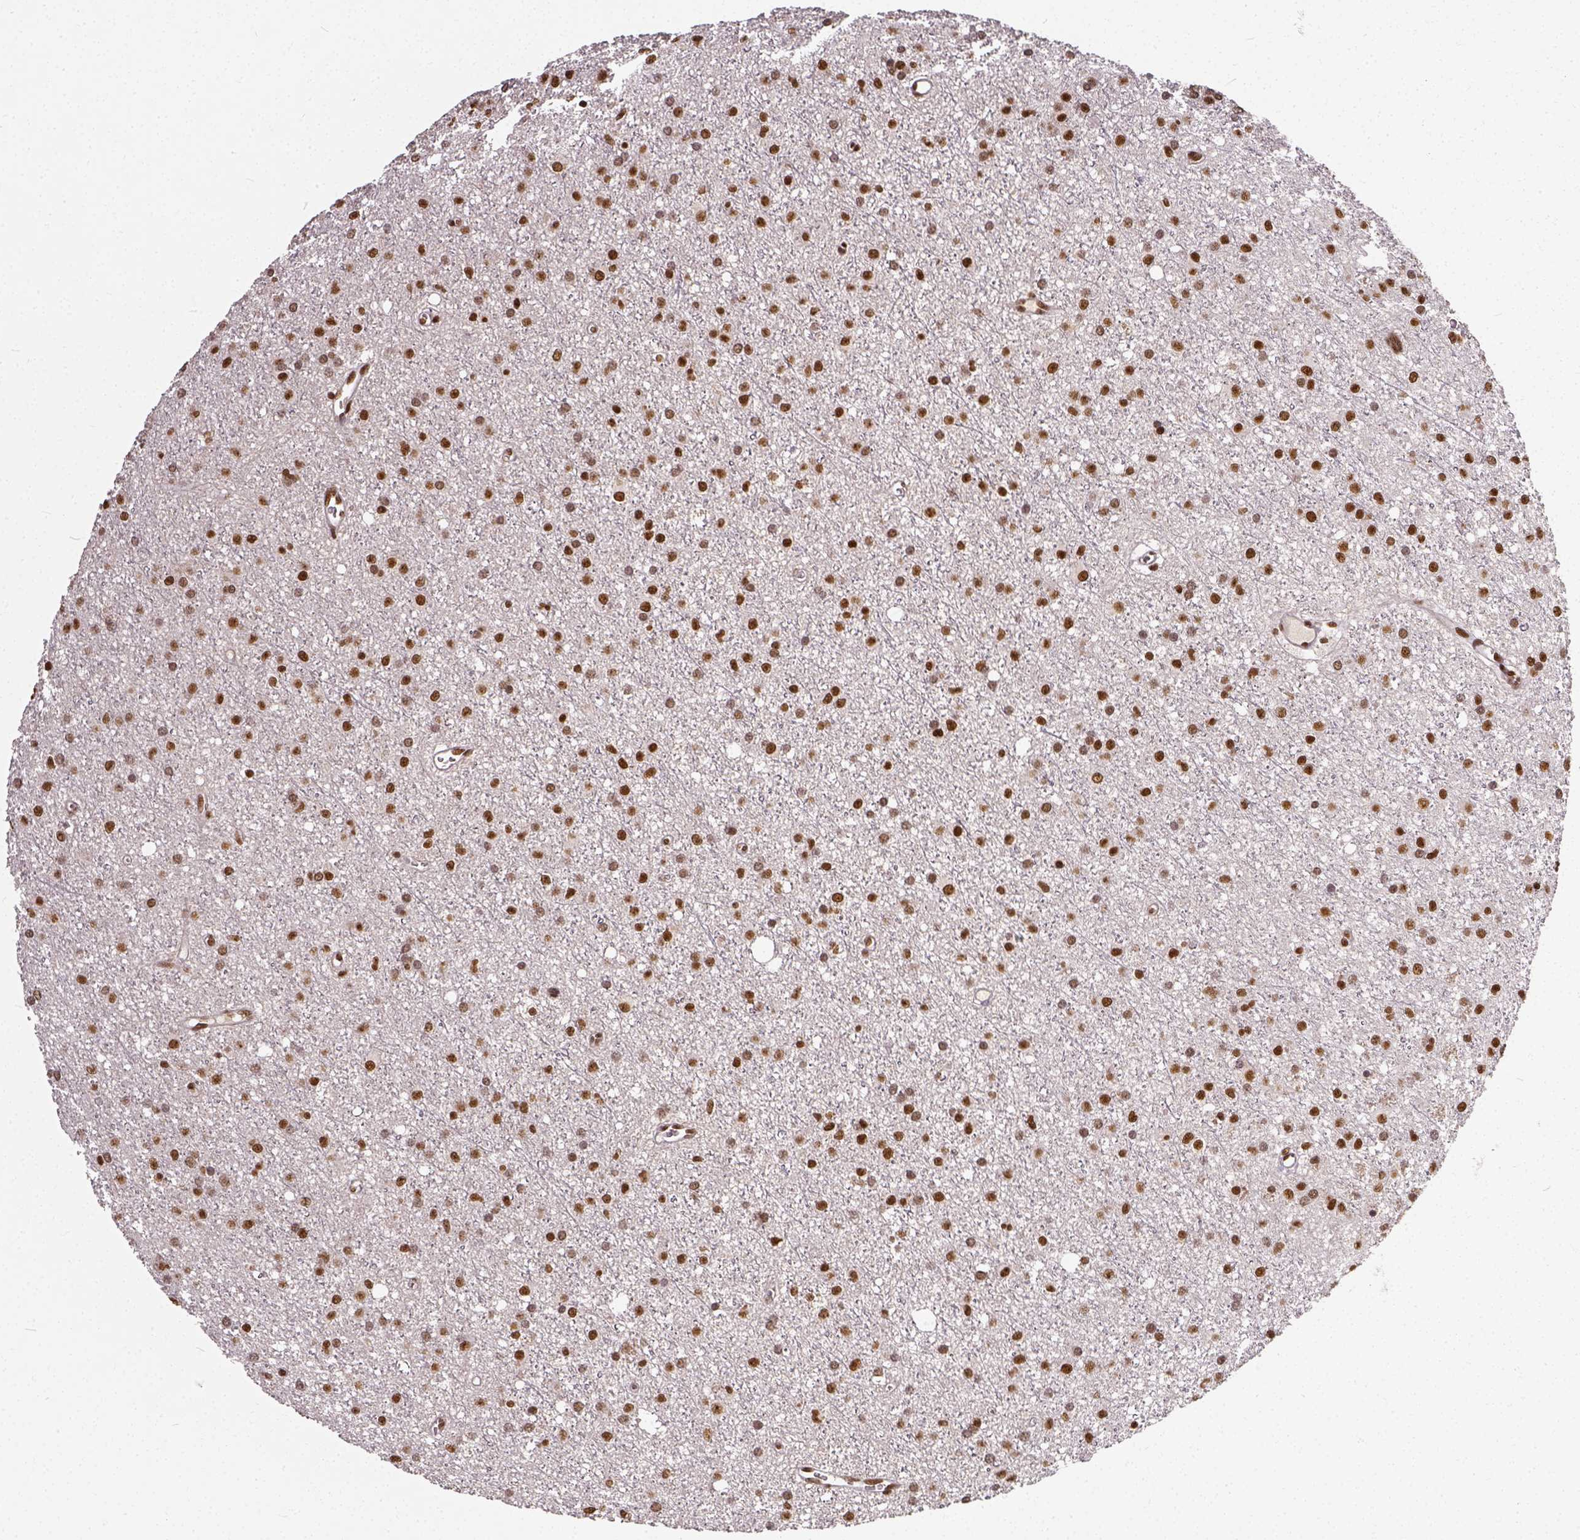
{"staining": {"intensity": "strong", "quantity": ">75%", "location": "nuclear"}, "tissue": "glioma", "cell_type": "Tumor cells", "image_type": "cancer", "snomed": [{"axis": "morphology", "description": "Glioma, malignant, Low grade"}, {"axis": "topography", "description": "Brain"}], "caption": "Immunohistochemical staining of malignant low-grade glioma demonstrates strong nuclear protein expression in about >75% of tumor cells.", "gene": "ATRX", "patient": {"sex": "male", "age": 27}}